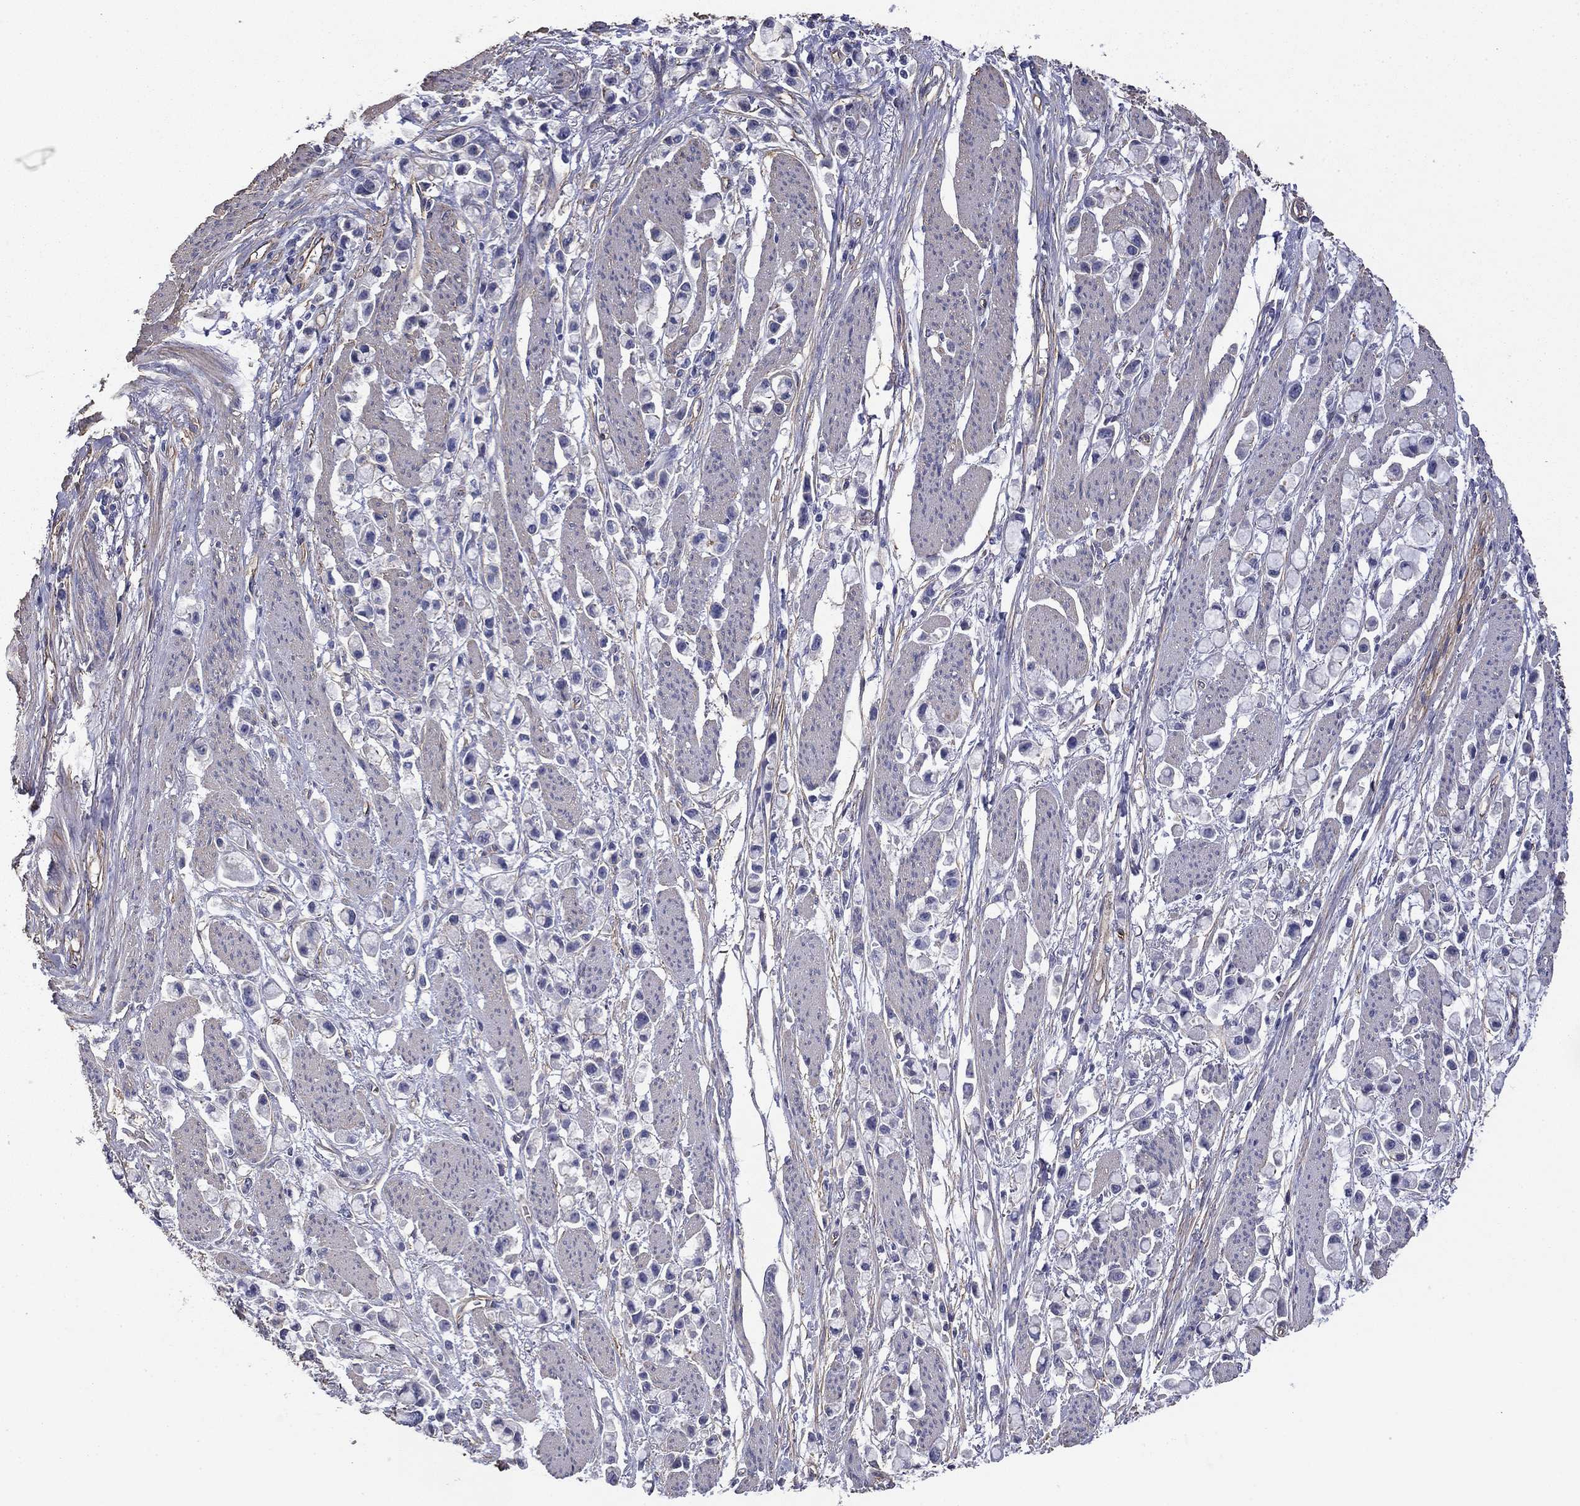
{"staining": {"intensity": "negative", "quantity": "none", "location": "none"}, "tissue": "stomach cancer", "cell_type": "Tumor cells", "image_type": "cancer", "snomed": [{"axis": "morphology", "description": "Adenocarcinoma, NOS"}, {"axis": "topography", "description": "Stomach"}], "caption": "This is an immunohistochemistry histopathology image of adenocarcinoma (stomach). There is no positivity in tumor cells.", "gene": "TCHH", "patient": {"sex": "female", "age": 81}}